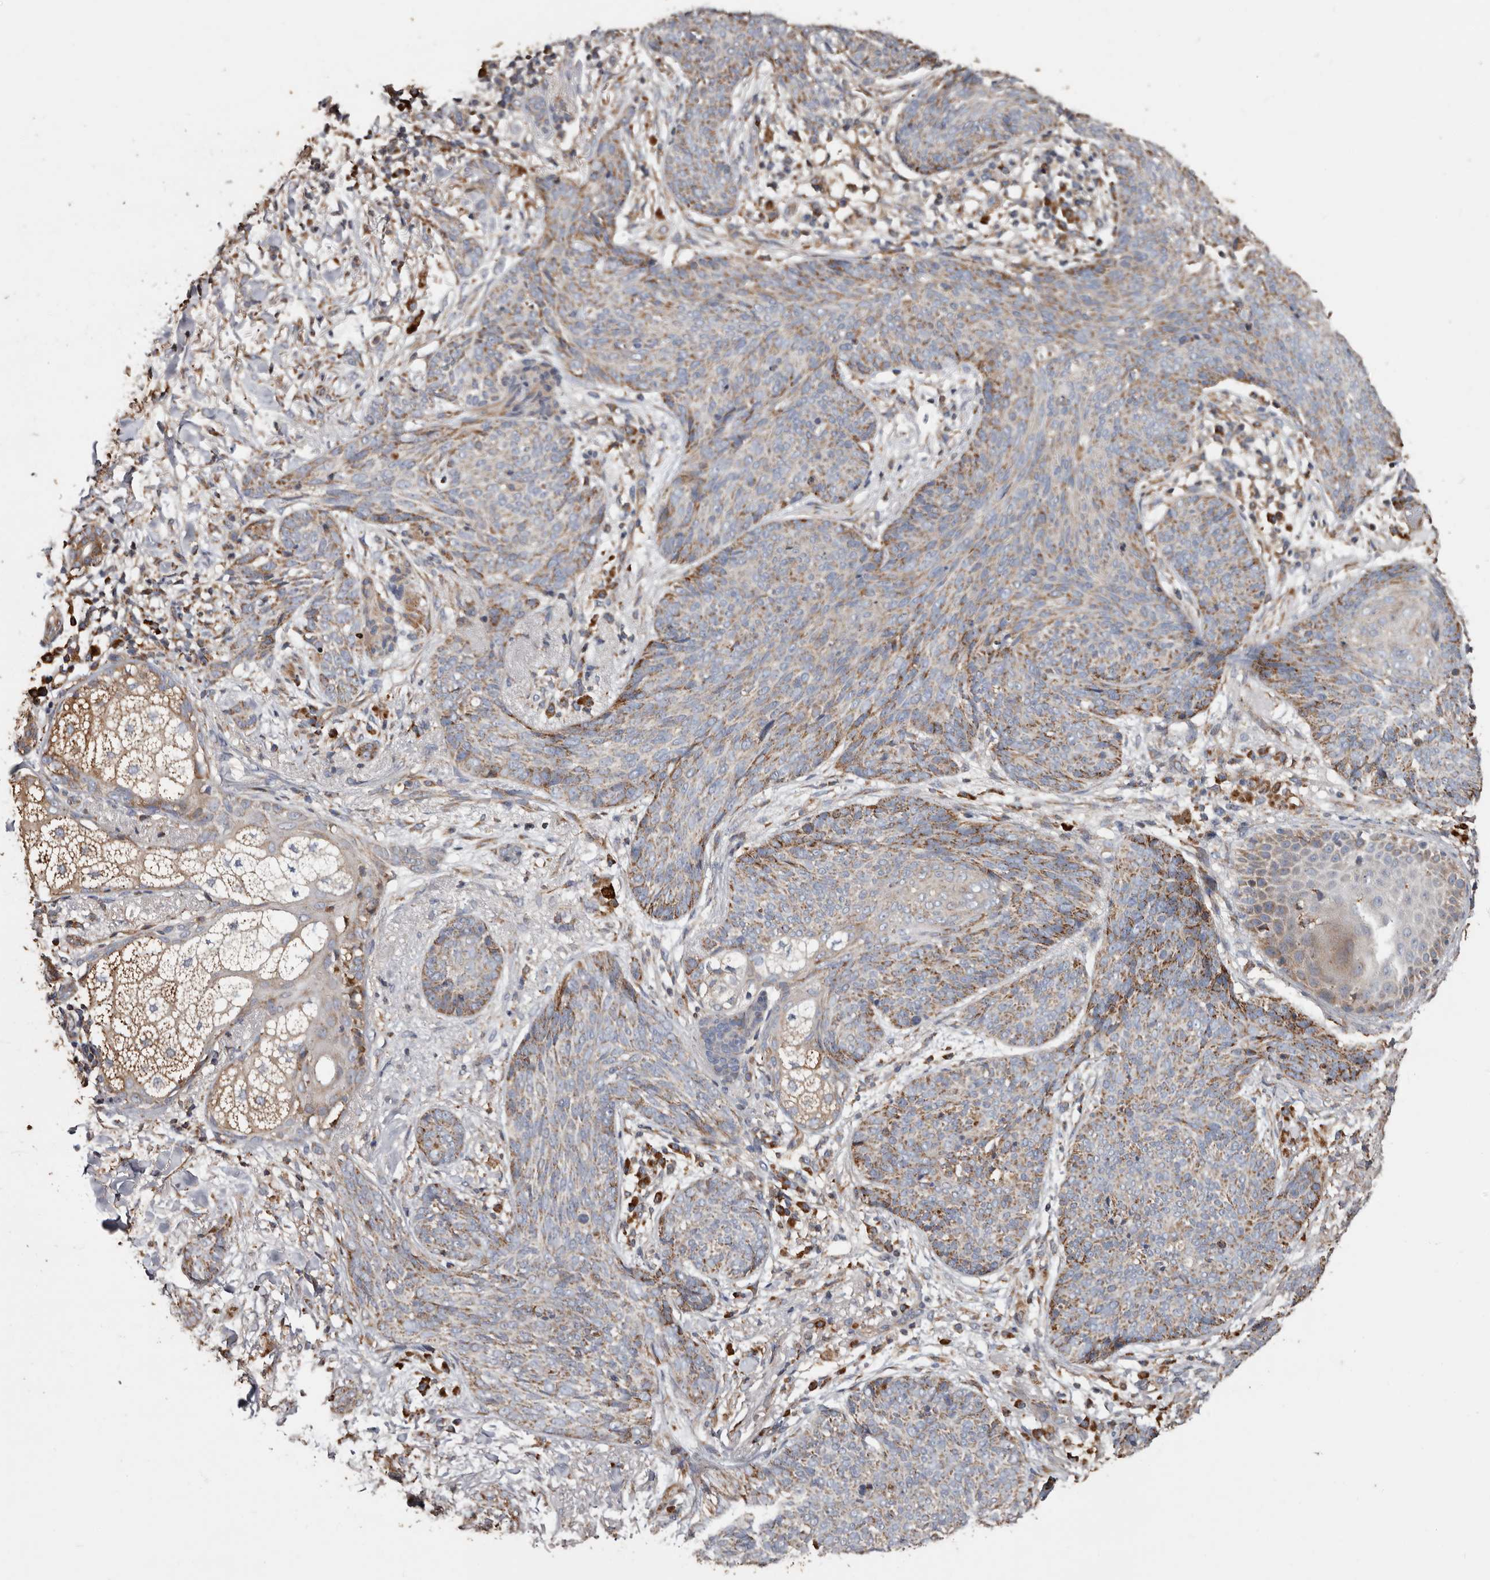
{"staining": {"intensity": "moderate", "quantity": "25%-75%", "location": "cytoplasmic/membranous"}, "tissue": "skin cancer", "cell_type": "Tumor cells", "image_type": "cancer", "snomed": [{"axis": "morphology", "description": "Basal cell carcinoma"}, {"axis": "topography", "description": "Skin"}], "caption": "Immunohistochemical staining of skin cancer demonstrates moderate cytoplasmic/membranous protein staining in approximately 25%-75% of tumor cells.", "gene": "OSGIN2", "patient": {"sex": "male", "age": 85}}